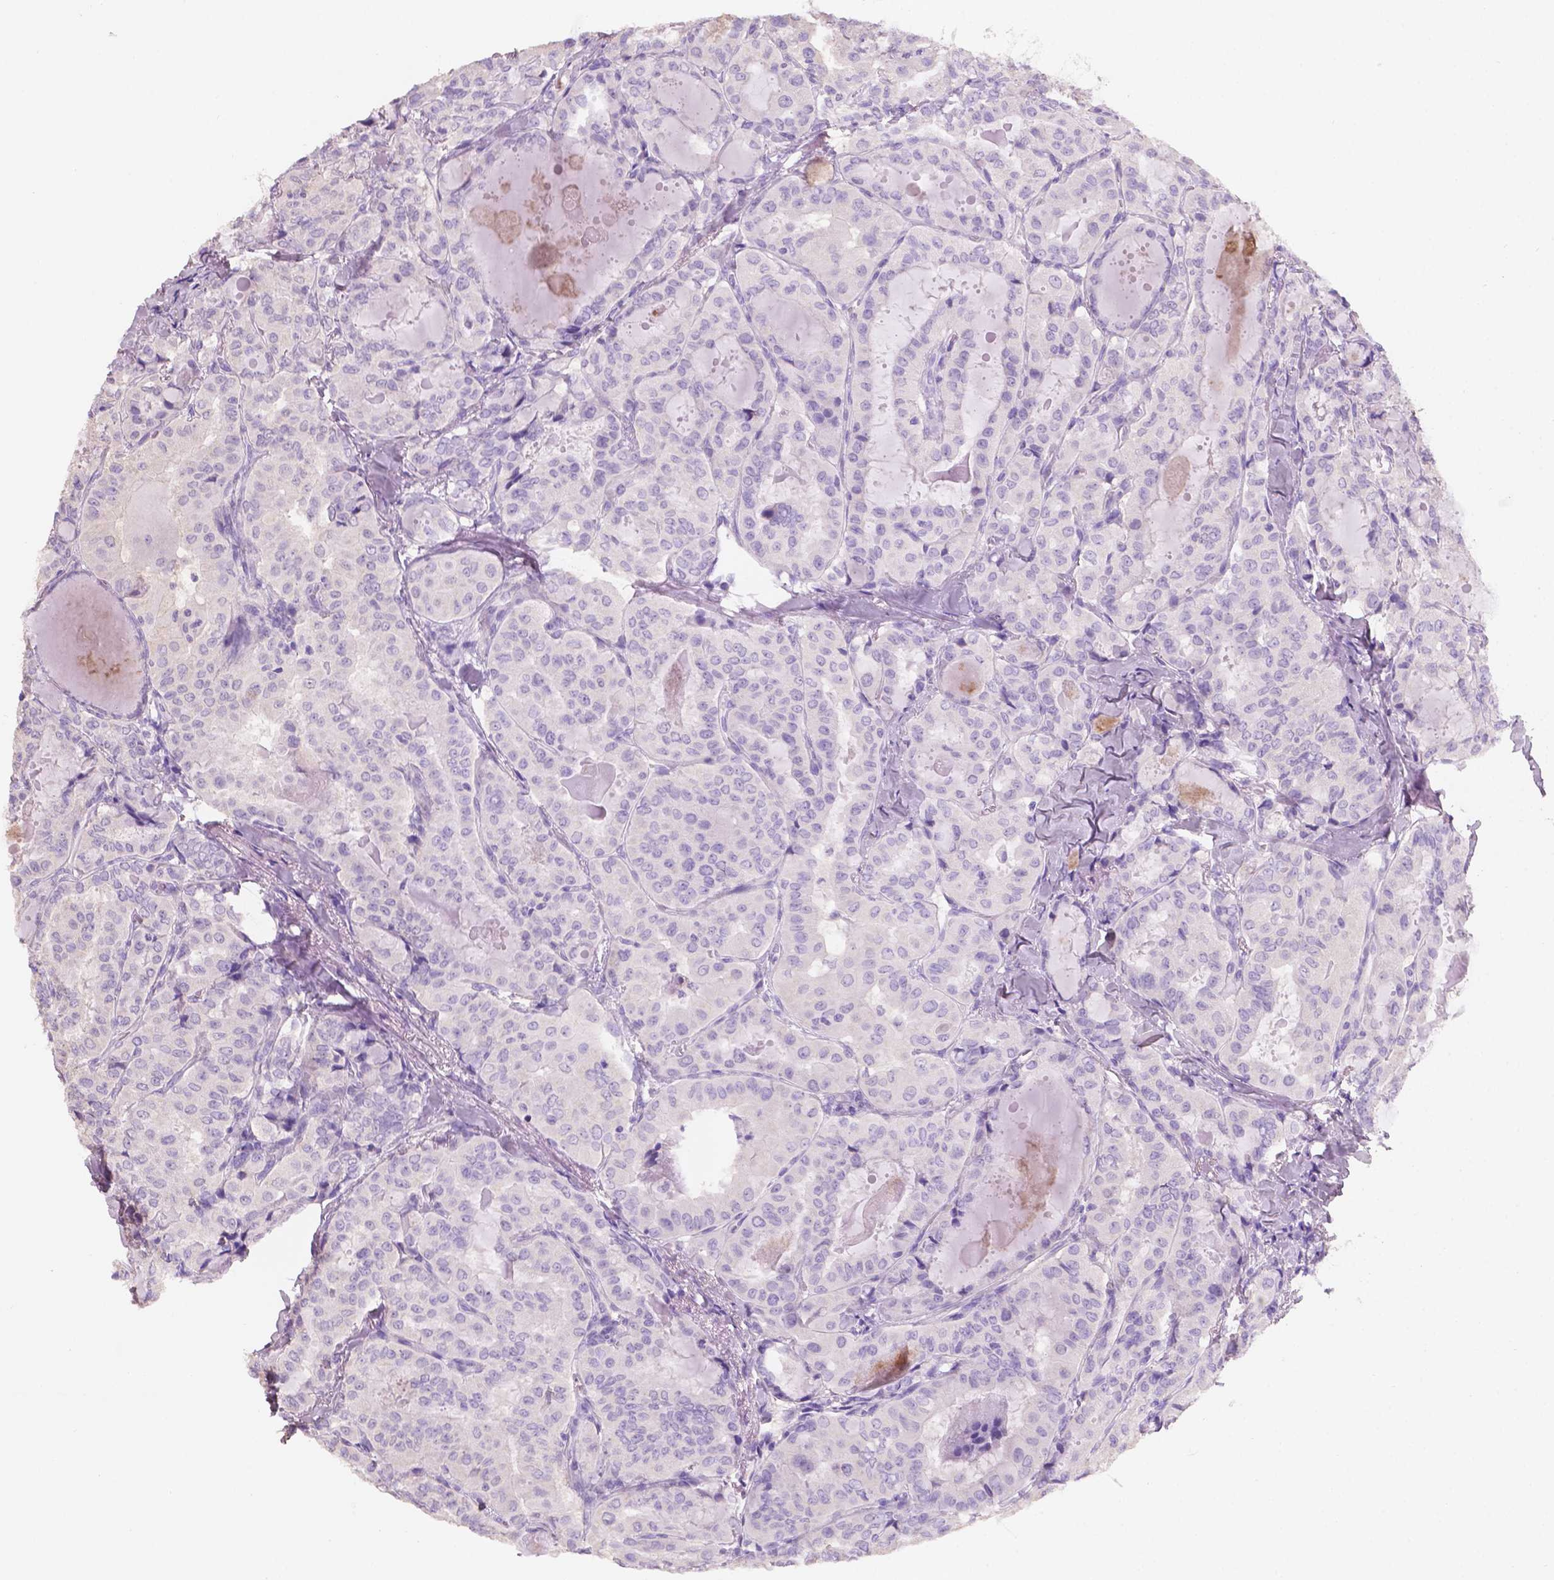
{"staining": {"intensity": "negative", "quantity": "none", "location": "none"}, "tissue": "thyroid cancer", "cell_type": "Tumor cells", "image_type": "cancer", "snomed": [{"axis": "morphology", "description": "Papillary adenocarcinoma, NOS"}, {"axis": "topography", "description": "Thyroid gland"}], "caption": "Tumor cells are negative for brown protein staining in thyroid cancer.", "gene": "SBSN", "patient": {"sex": "female", "age": 41}}